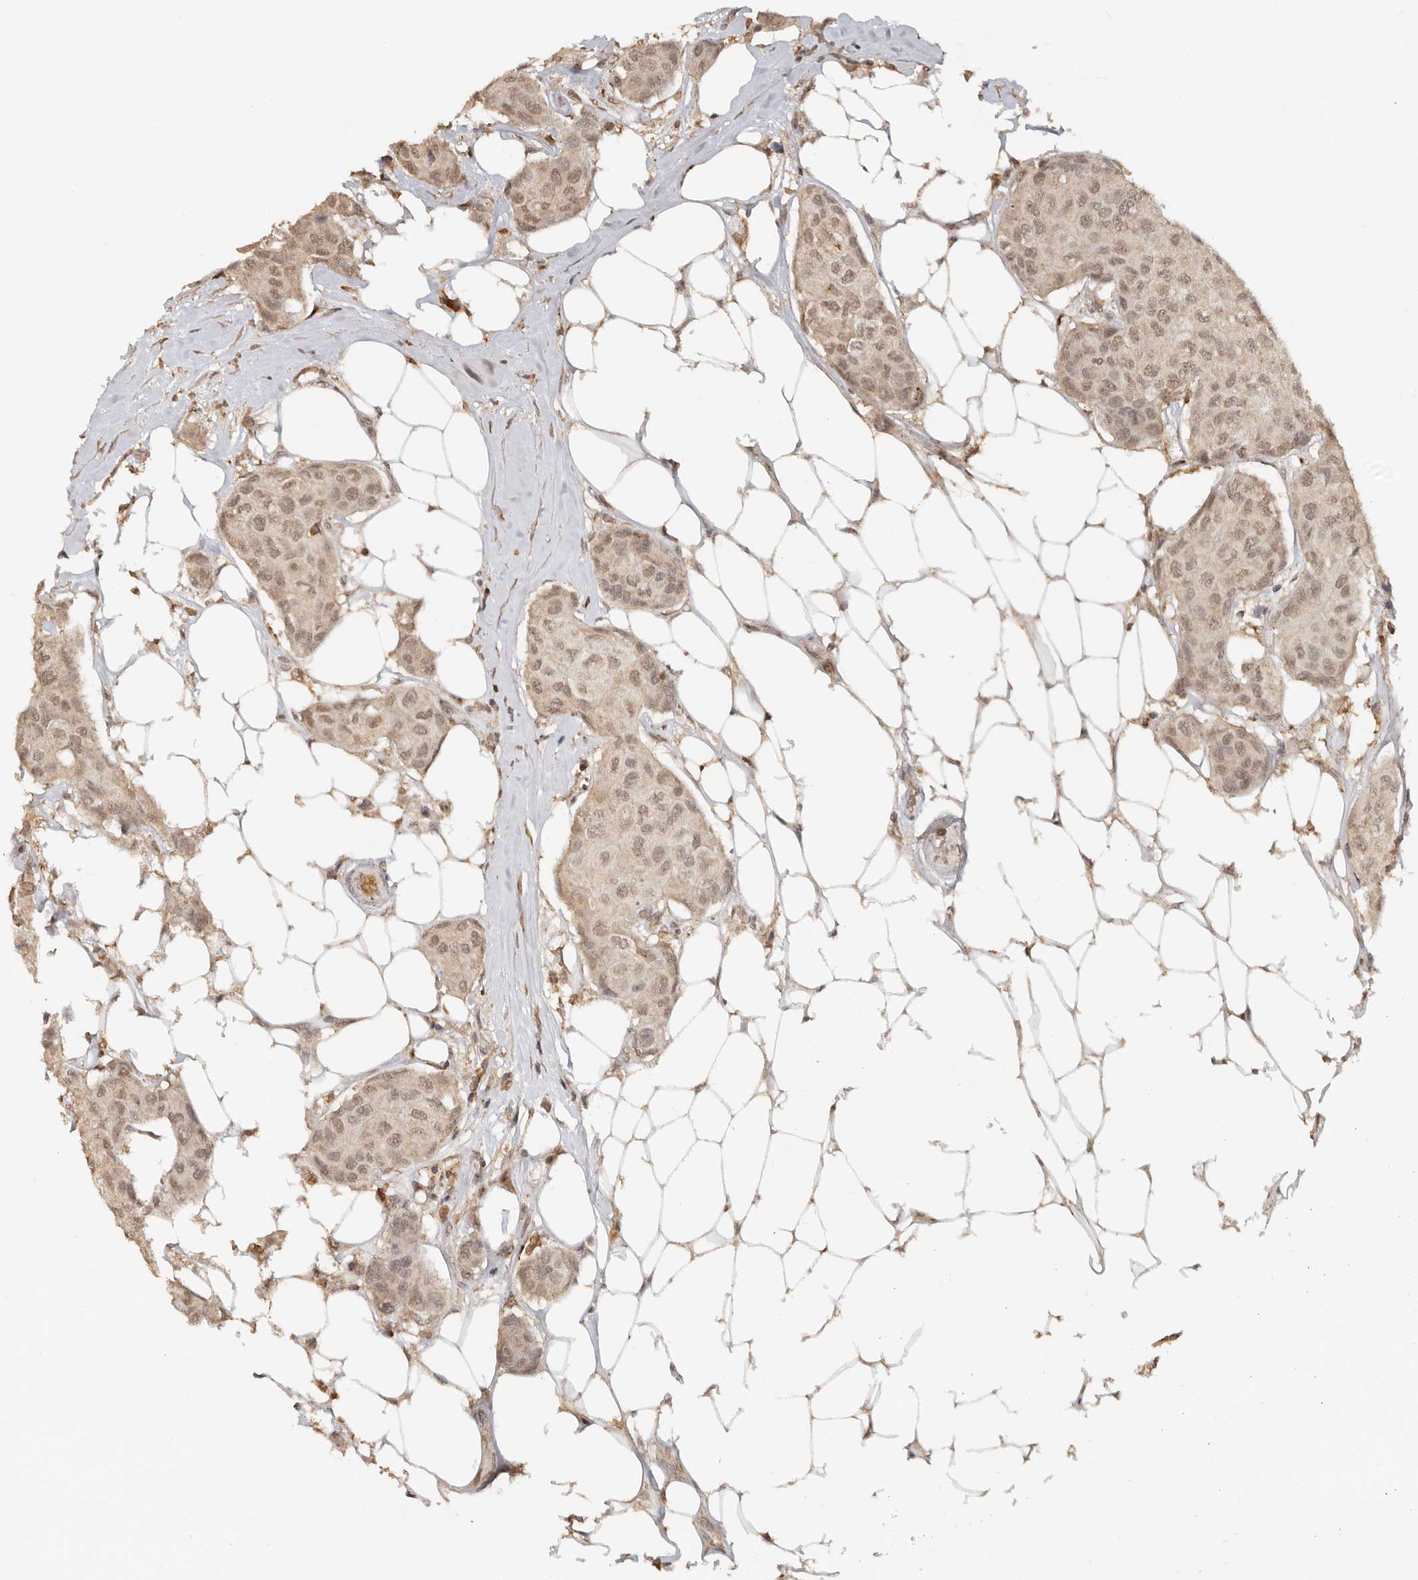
{"staining": {"intensity": "weak", "quantity": ">75%", "location": "nuclear"}, "tissue": "breast cancer", "cell_type": "Tumor cells", "image_type": "cancer", "snomed": [{"axis": "morphology", "description": "Duct carcinoma"}, {"axis": "topography", "description": "Breast"}], "caption": "High-power microscopy captured an immunohistochemistry photomicrograph of breast cancer (intraductal carcinoma), revealing weak nuclear expression in approximately >75% of tumor cells. The staining was performed using DAB to visualize the protein expression in brown, while the nuclei were stained in blue with hematoxylin (Magnification: 20x).", "gene": "NPAS2", "patient": {"sex": "female", "age": 80}}